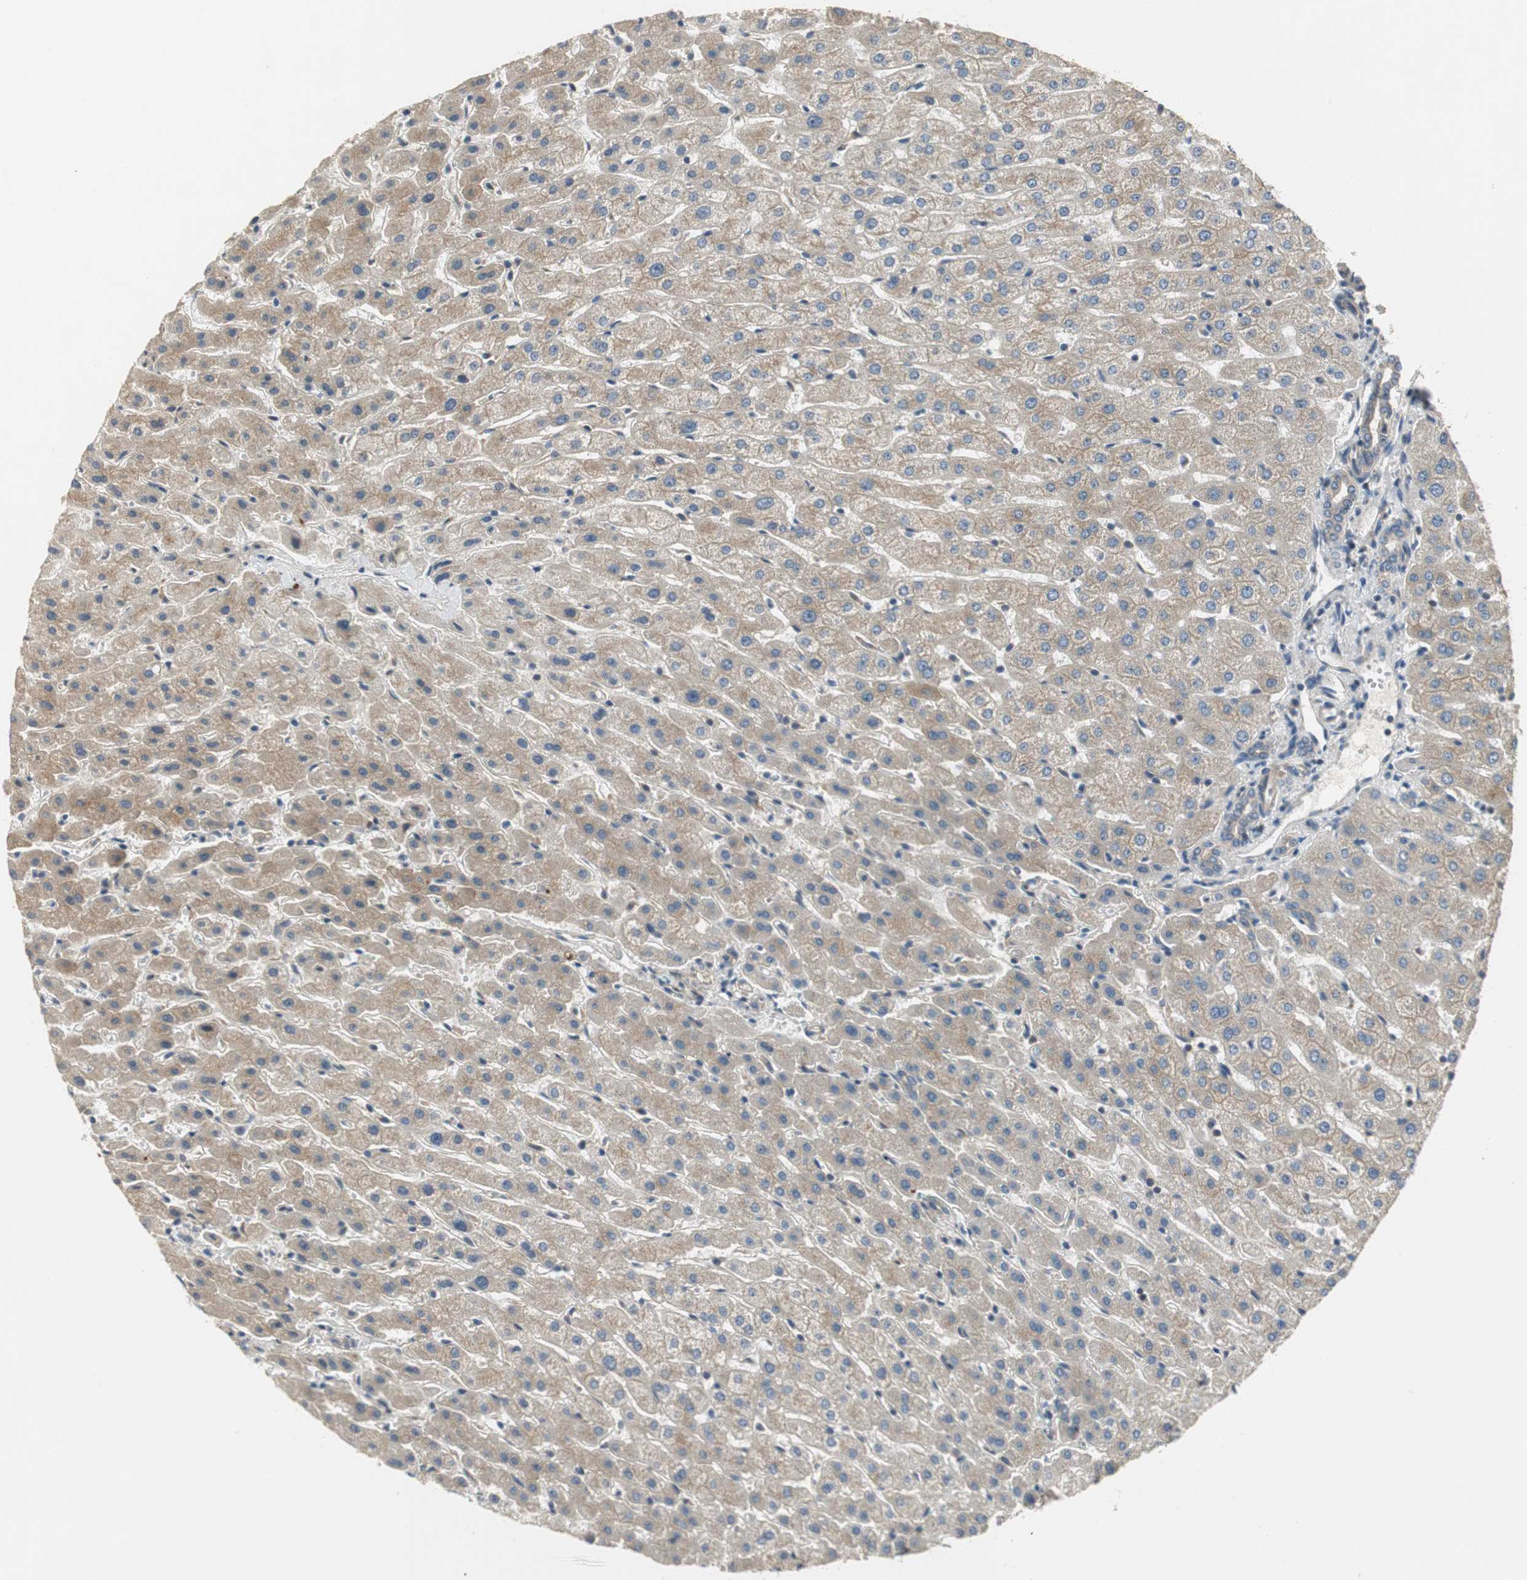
{"staining": {"intensity": "moderate", "quantity": ">75%", "location": "cytoplasmic/membranous"}, "tissue": "liver", "cell_type": "Cholangiocytes", "image_type": "normal", "snomed": [{"axis": "morphology", "description": "Normal tissue, NOS"}, {"axis": "morphology", "description": "Fibrosis, NOS"}, {"axis": "topography", "description": "Liver"}], "caption": "This histopathology image exhibits IHC staining of normal liver, with medium moderate cytoplasmic/membranous staining in about >75% of cholangiocytes.", "gene": "PRKAA1", "patient": {"sex": "female", "age": 29}}